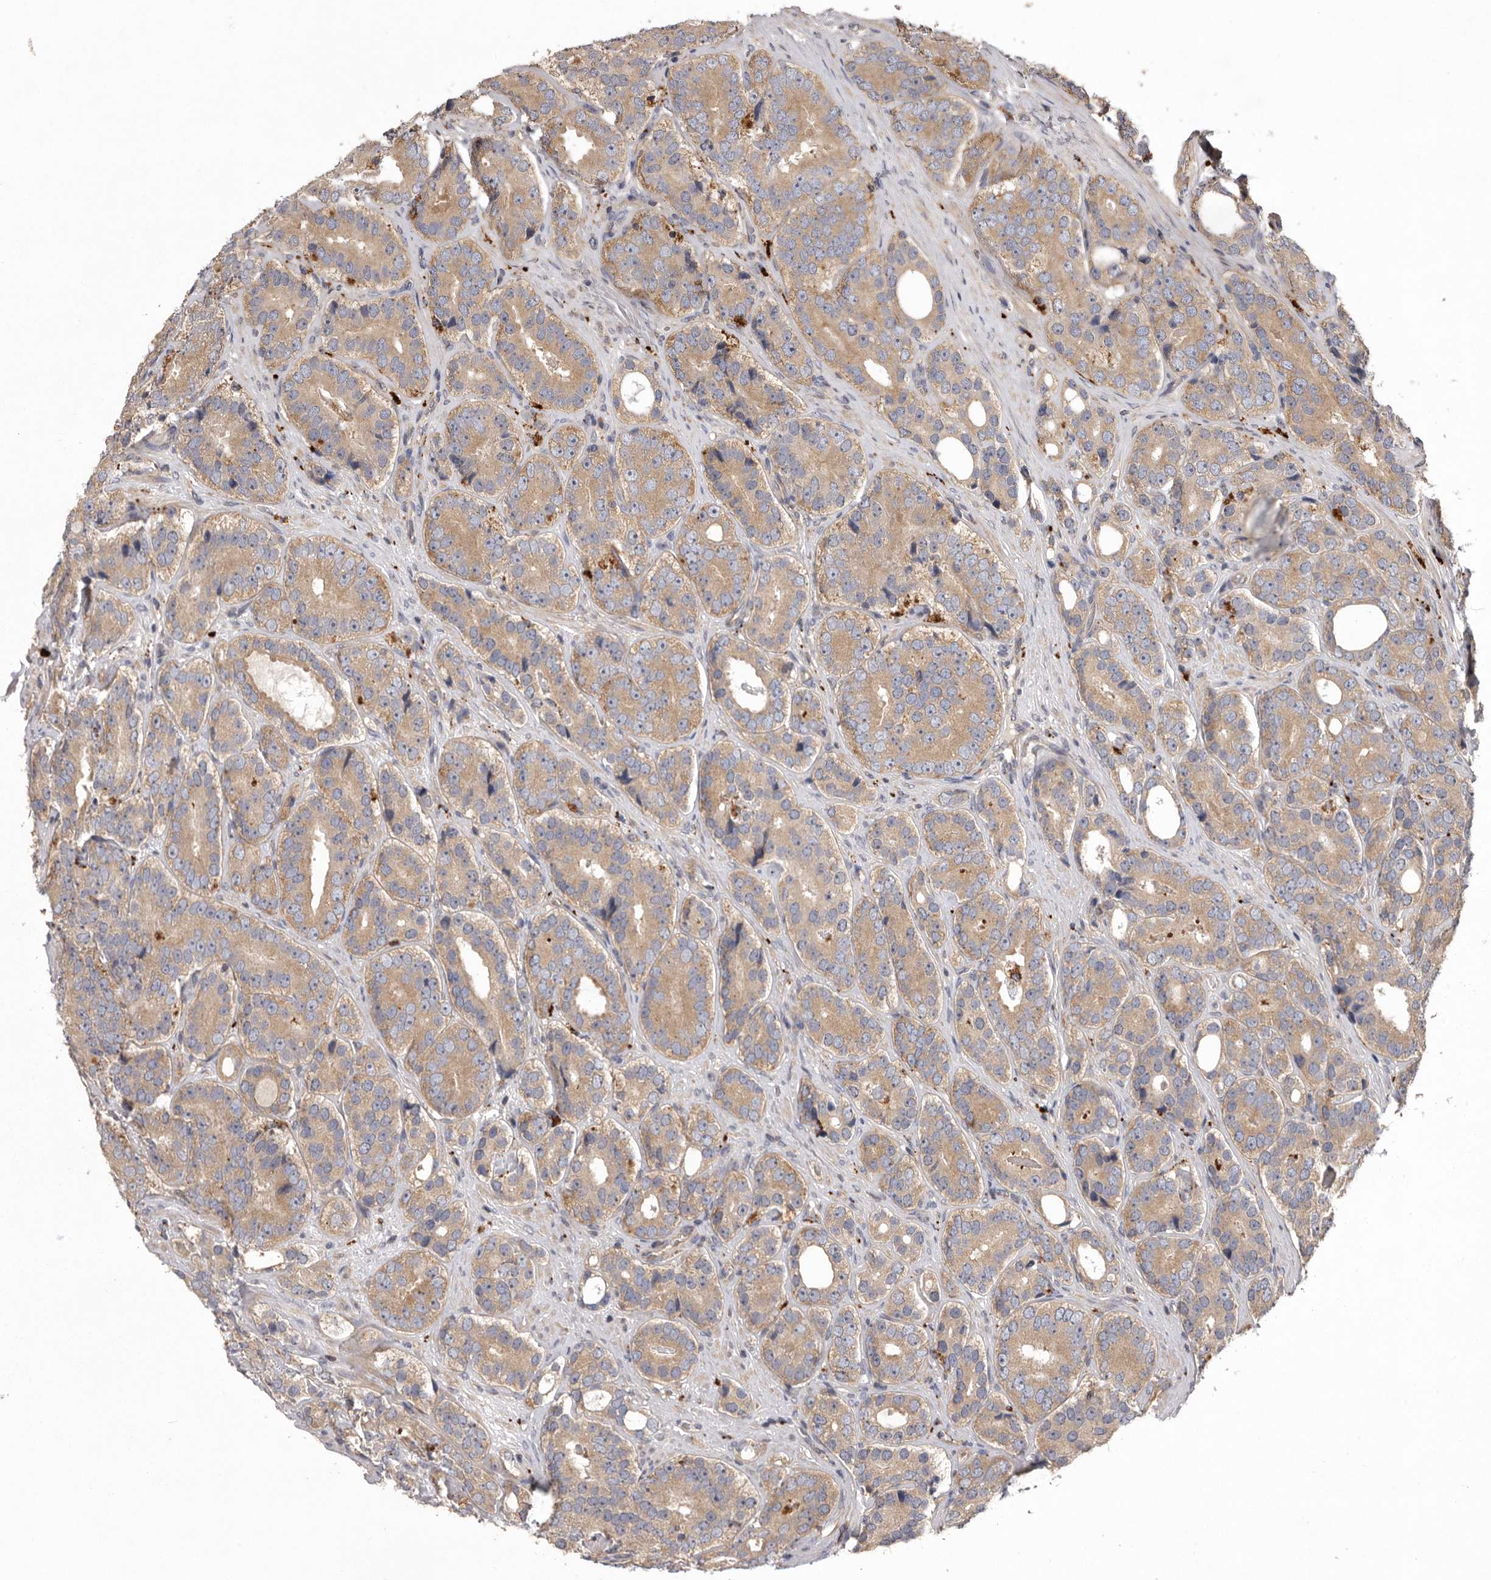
{"staining": {"intensity": "weak", "quantity": ">75%", "location": "cytoplasmic/membranous"}, "tissue": "prostate cancer", "cell_type": "Tumor cells", "image_type": "cancer", "snomed": [{"axis": "morphology", "description": "Adenocarcinoma, High grade"}, {"axis": "topography", "description": "Prostate"}], "caption": "IHC staining of prostate adenocarcinoma (high-grade), which displays low levels of weak cytoplasmic/membranous expression in approximately >75% of tumor cells indicating weak cytoplasmic/membranous protein staining. The staining was performed using DAB (3,3'-diaminobenzidine) (brown) for protein detection and nuclei were counterstained in hematoxylin (blue).", "gene": "WDR47", "patient": {"sex": "male", "age": 56}}